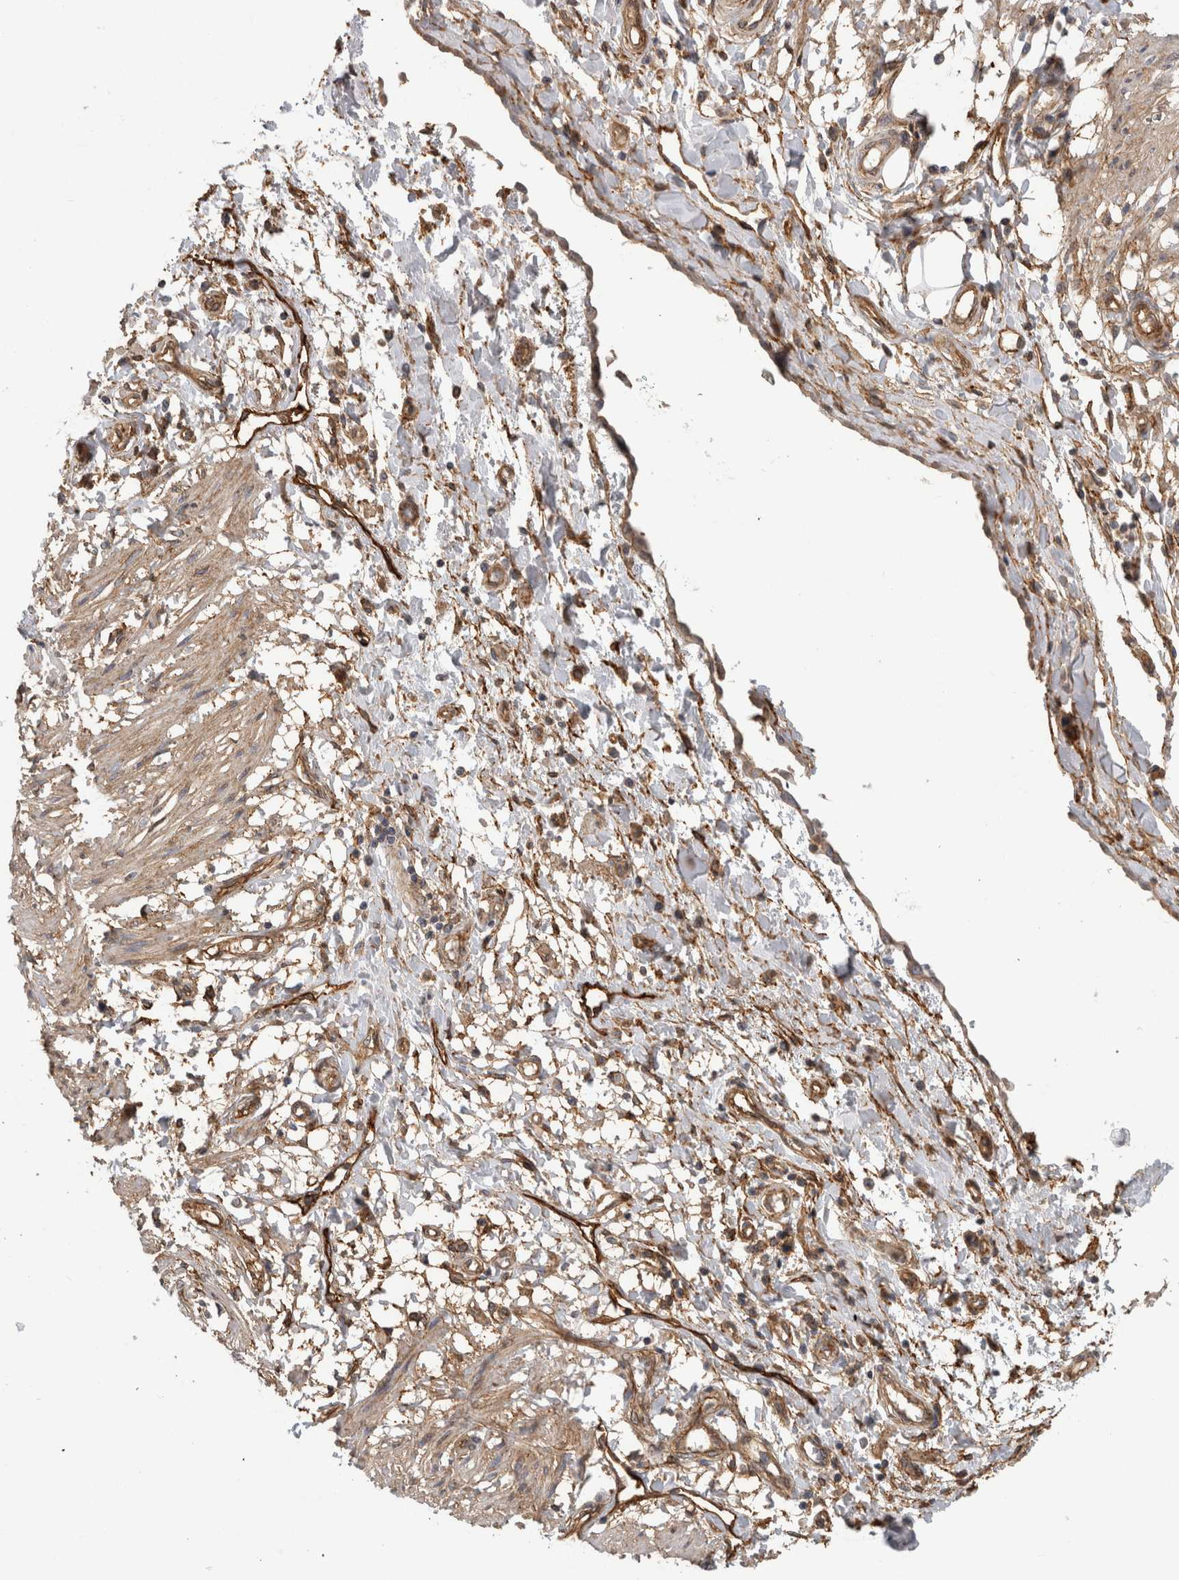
{"staining": {"intensity": "moderate", "quantity": "<25%", "location": "cytoplasmic/membranous"}, "tissue": "smooth muscle", "cell_type": "Smooth muscle cells", "image_type": "normal", "snomed": [{"axis": "morphology", "description": "Normal tissue, NOS"}, {"axis": "morphology", "description": "Adenocarcinoma, NOS"}, {"axis": "topography", "description": "Smooth muscle"}, {"axis": "topography", "description": "Colon"}], "caption": "DAB immunohistochemical staining of normal human smooth muscle reveals moderate cytoplasmic/membranous protein expression in about <25% of smooth muscle cells.", "gene": "RECK", "patient": {"sex": "male", "age": 14}}